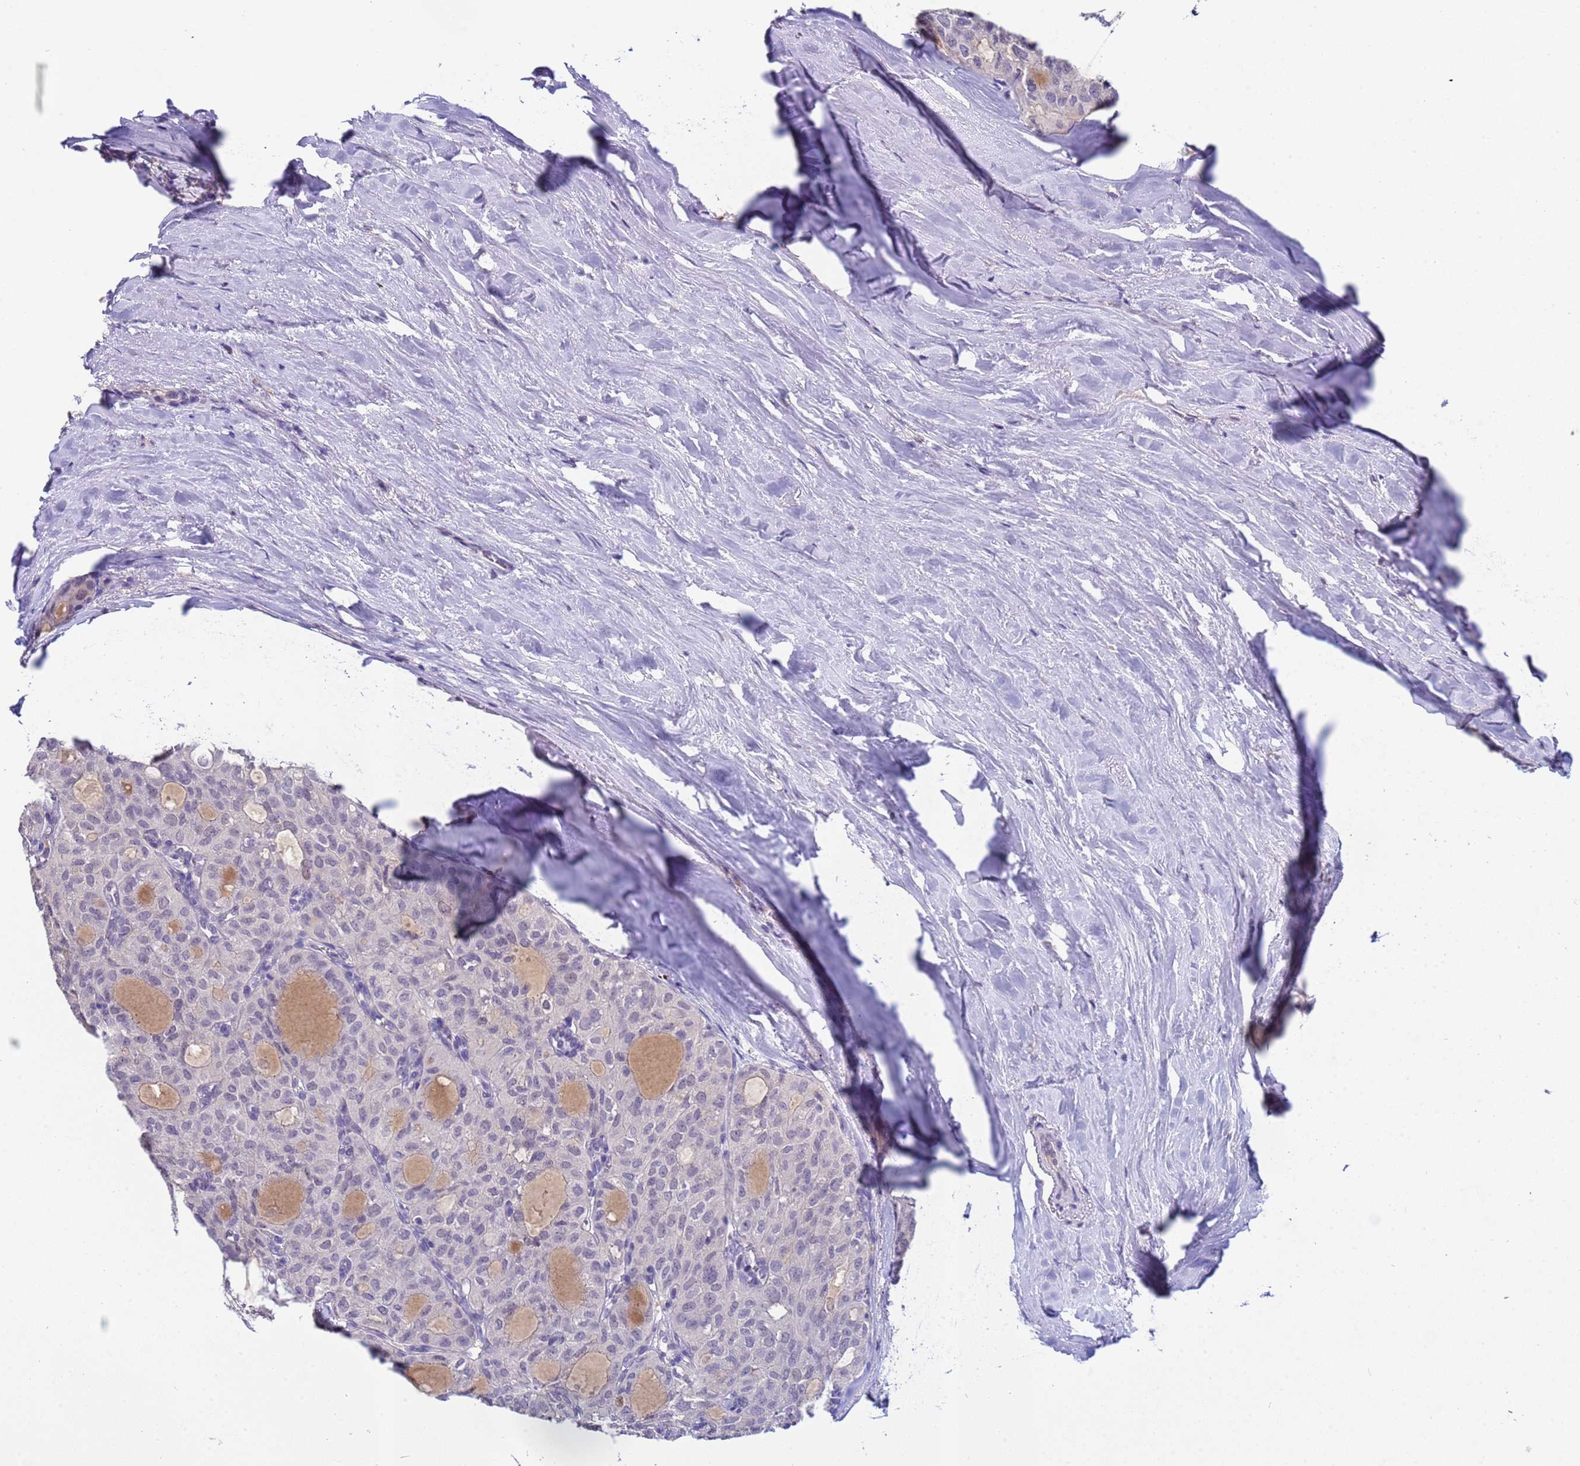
{"staining": {"intensity": "negative", "quantity": "none", "location": "none"}, "tissue": "thyroid cancer", "cell_type": "Tumor cells", "image_type": "cancer", "snomed": [{"axis": "morphology", "description": "Follicular adenoma carcinoma, NOS"}, {"axis": "topography", "description": "Thyroid gland"}], "caption": "Thyroid follicular adenoma carcinoma was stained to show a protein in brown. There is no significant expression in tumor cells.", "gene": "ZNF248", "patient": {"sex": "male", "age": 75}}